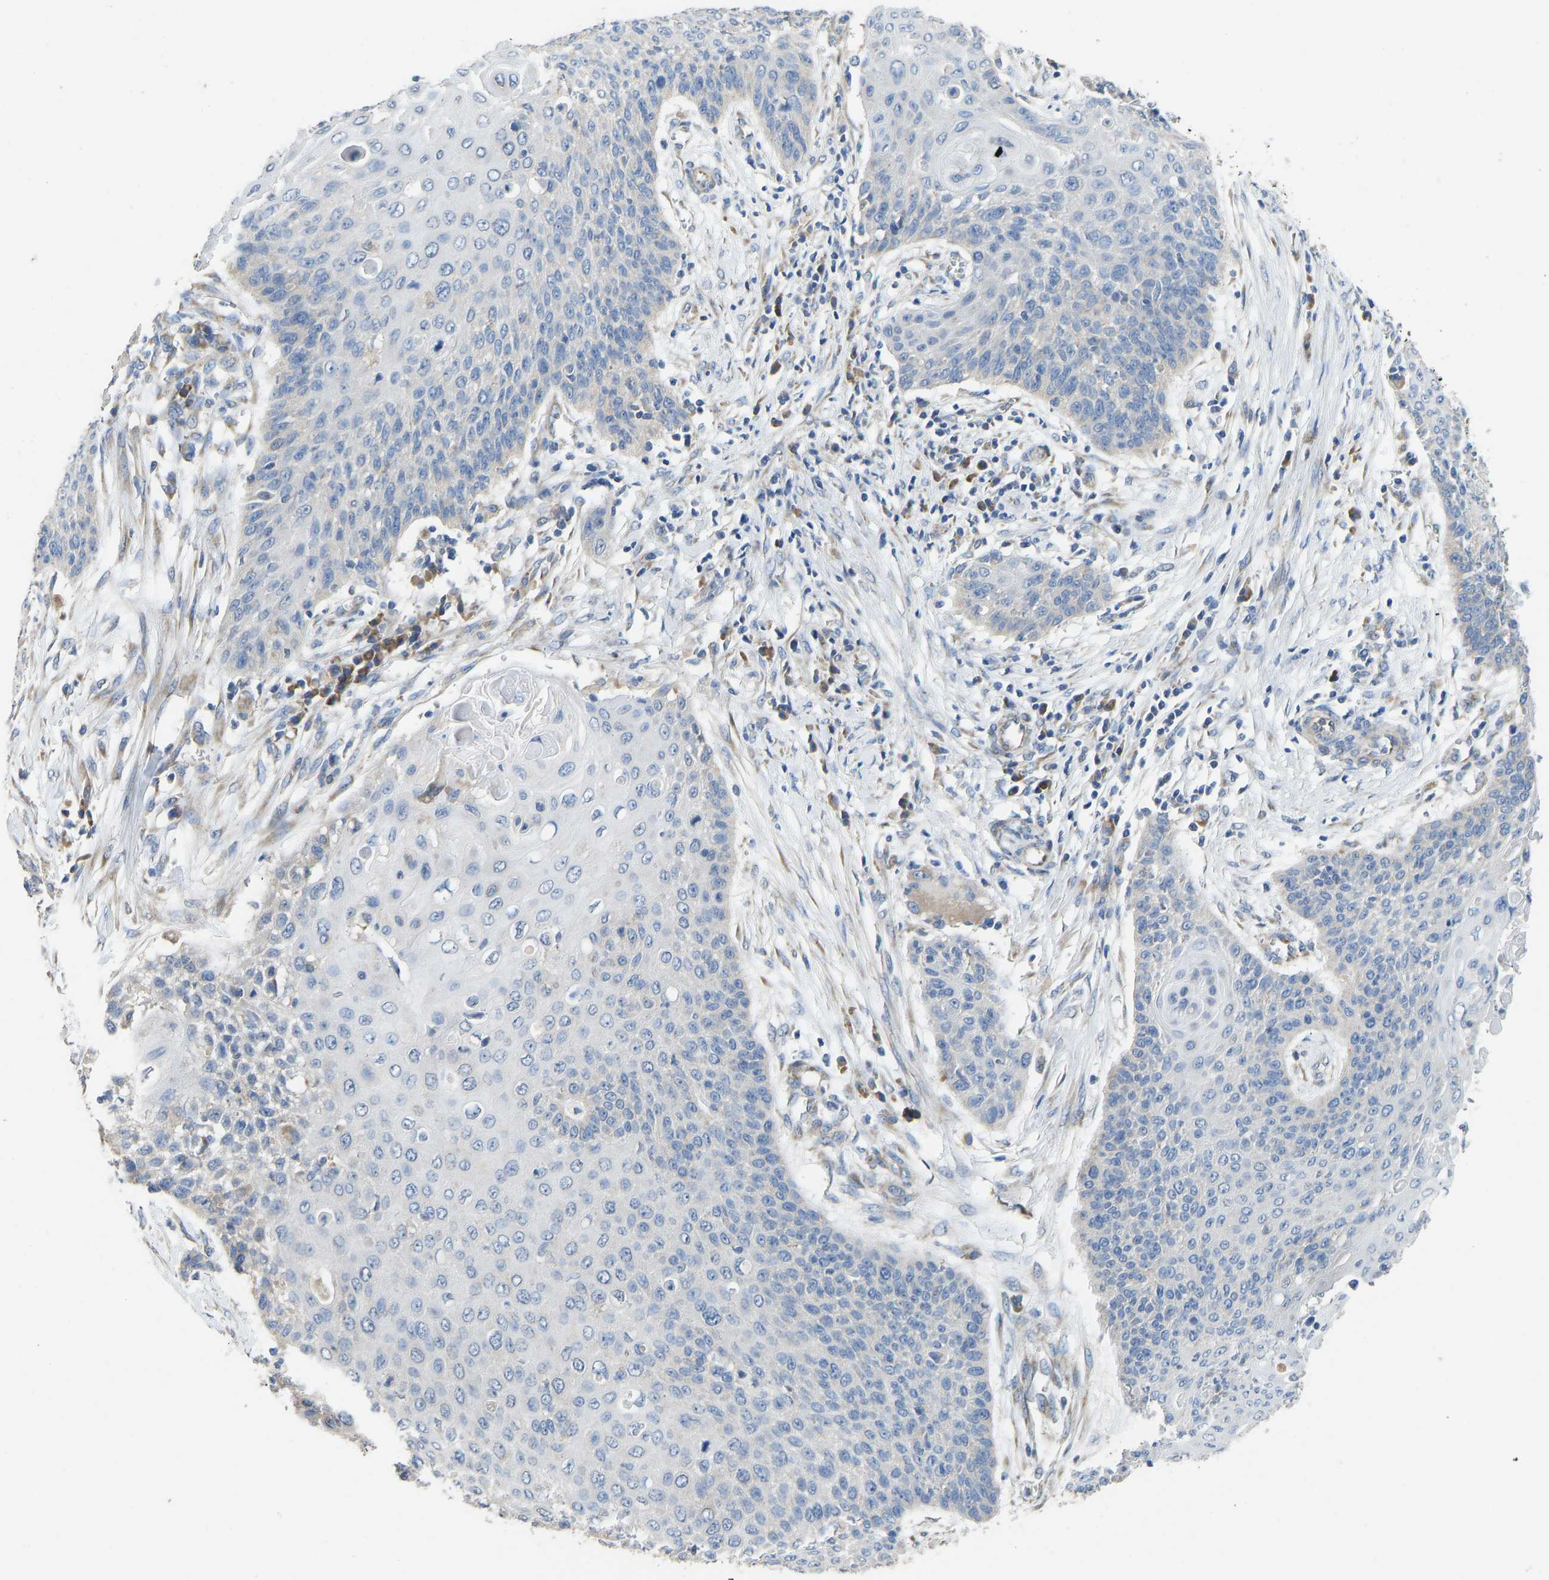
{"staining": {"intensity": "negative", "quantity": "none", "location": "none"}, "tissue": "cervical cancer", "cell_type": "Tumor cells", "image_type": "cancer", "snomed": [{"axis": "morphology", "description": "Squamous cell carcinoma, NOS"}, {"axis": "topography", "description": "Cervix"}], "caption": "An IHC histopathology image of squamous cell carcinoma (cervical) is shown. There is no staining in tumor cells of squamous cell carcinoma (cervical).", "gene": "TMEM150A", "patient": {"sex": "female", "age": 39}}